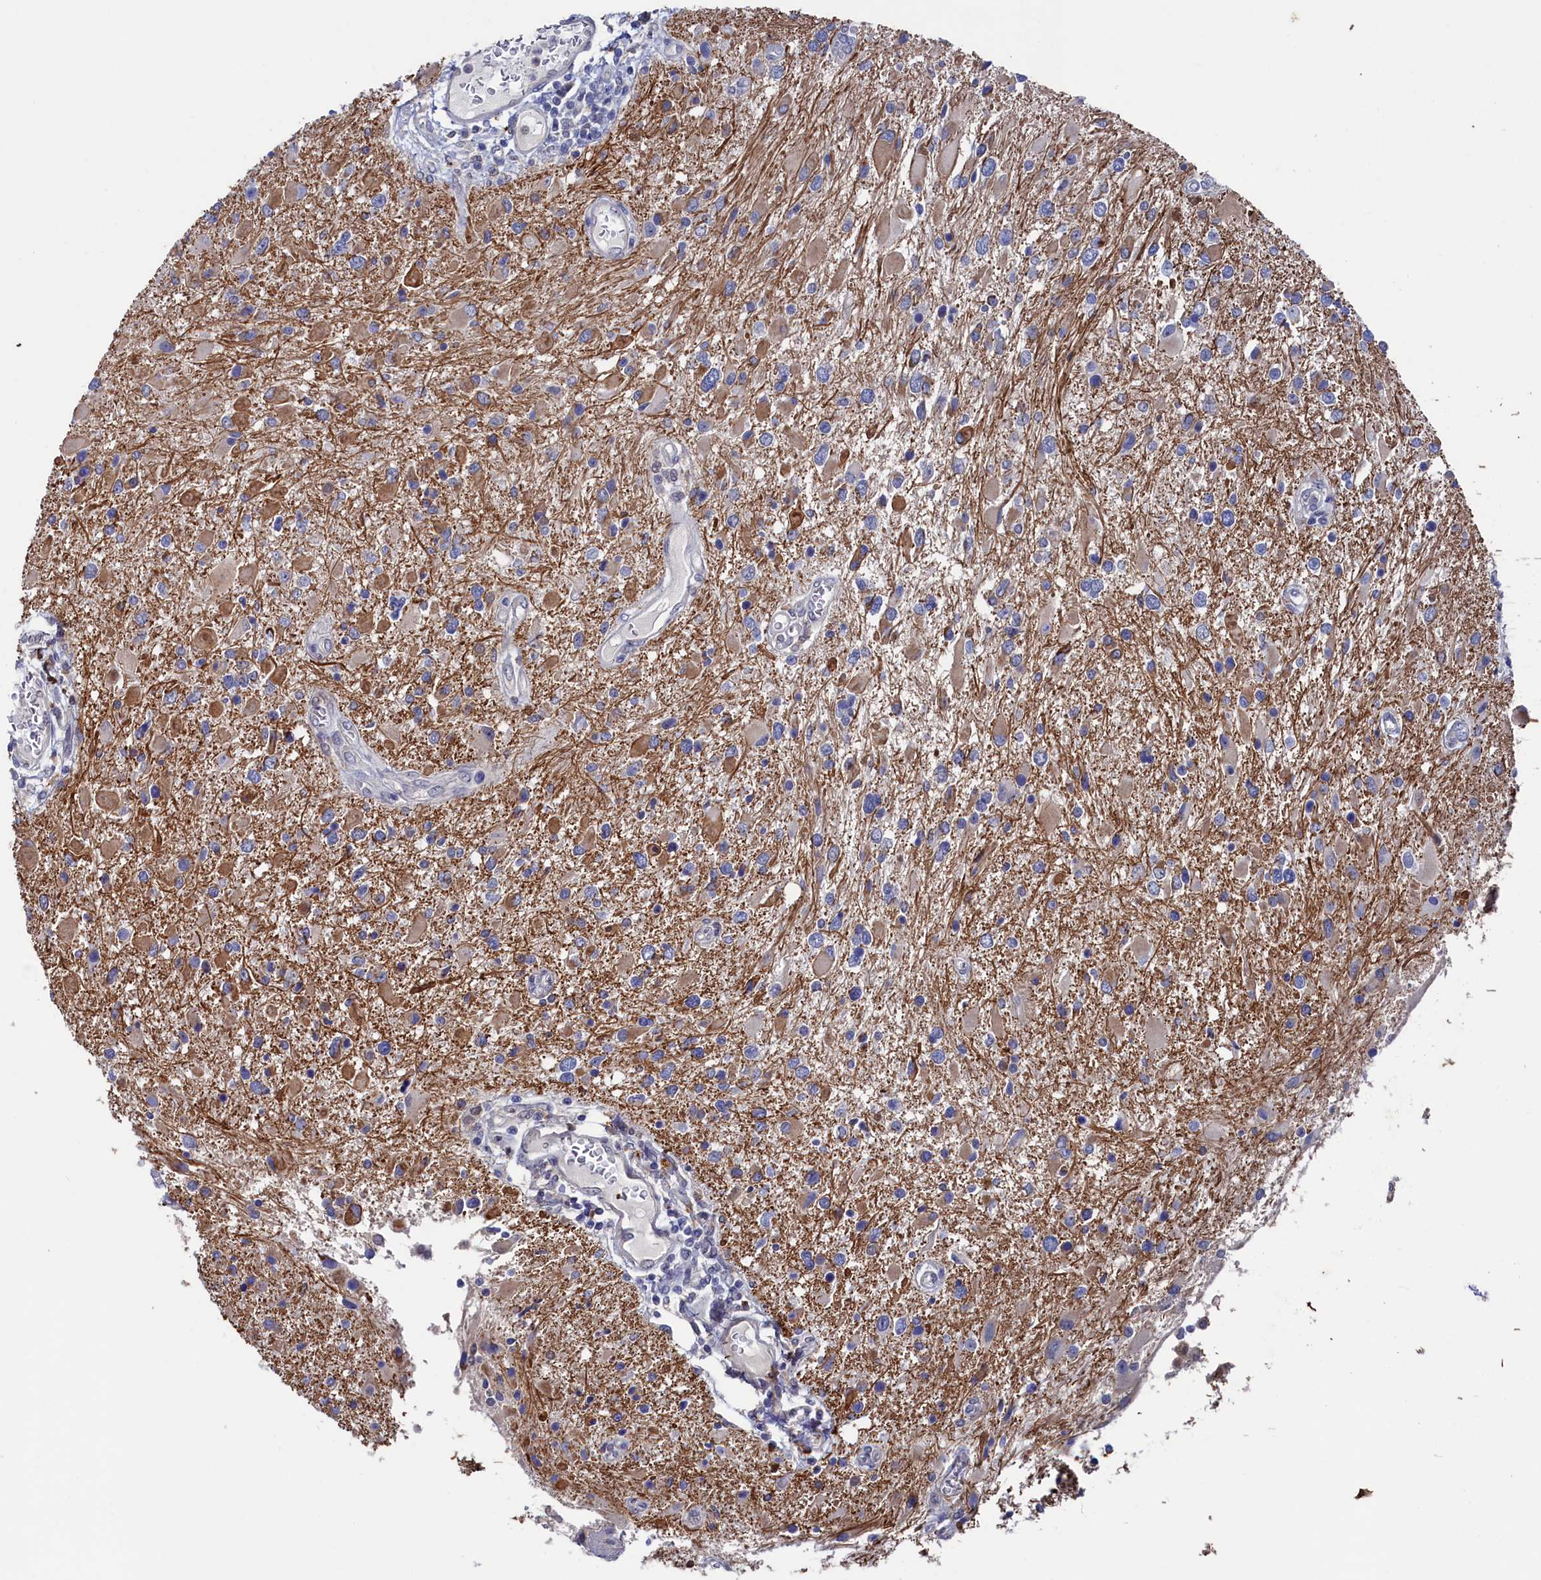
{"staining": {"intensity": "negative", "quantity": "none", "location": "none"}, "tissue": "glioma", "cell_type": "Tumor cells", "image_type": "cancer", "snomed": [{"axis": "morphology", "description": "Glioma, malignant, High grade"}, {"axis": "topography", "description": "Brain"}], "caption": "A high-resolution histopathology image shows immunohistochemistry (IHC) staining of malignant glioma (high-grade), which reveals no significant positivity in tumor cells.", "gene": "RNH1", "patient": {"sex": "male", "age": 53}}